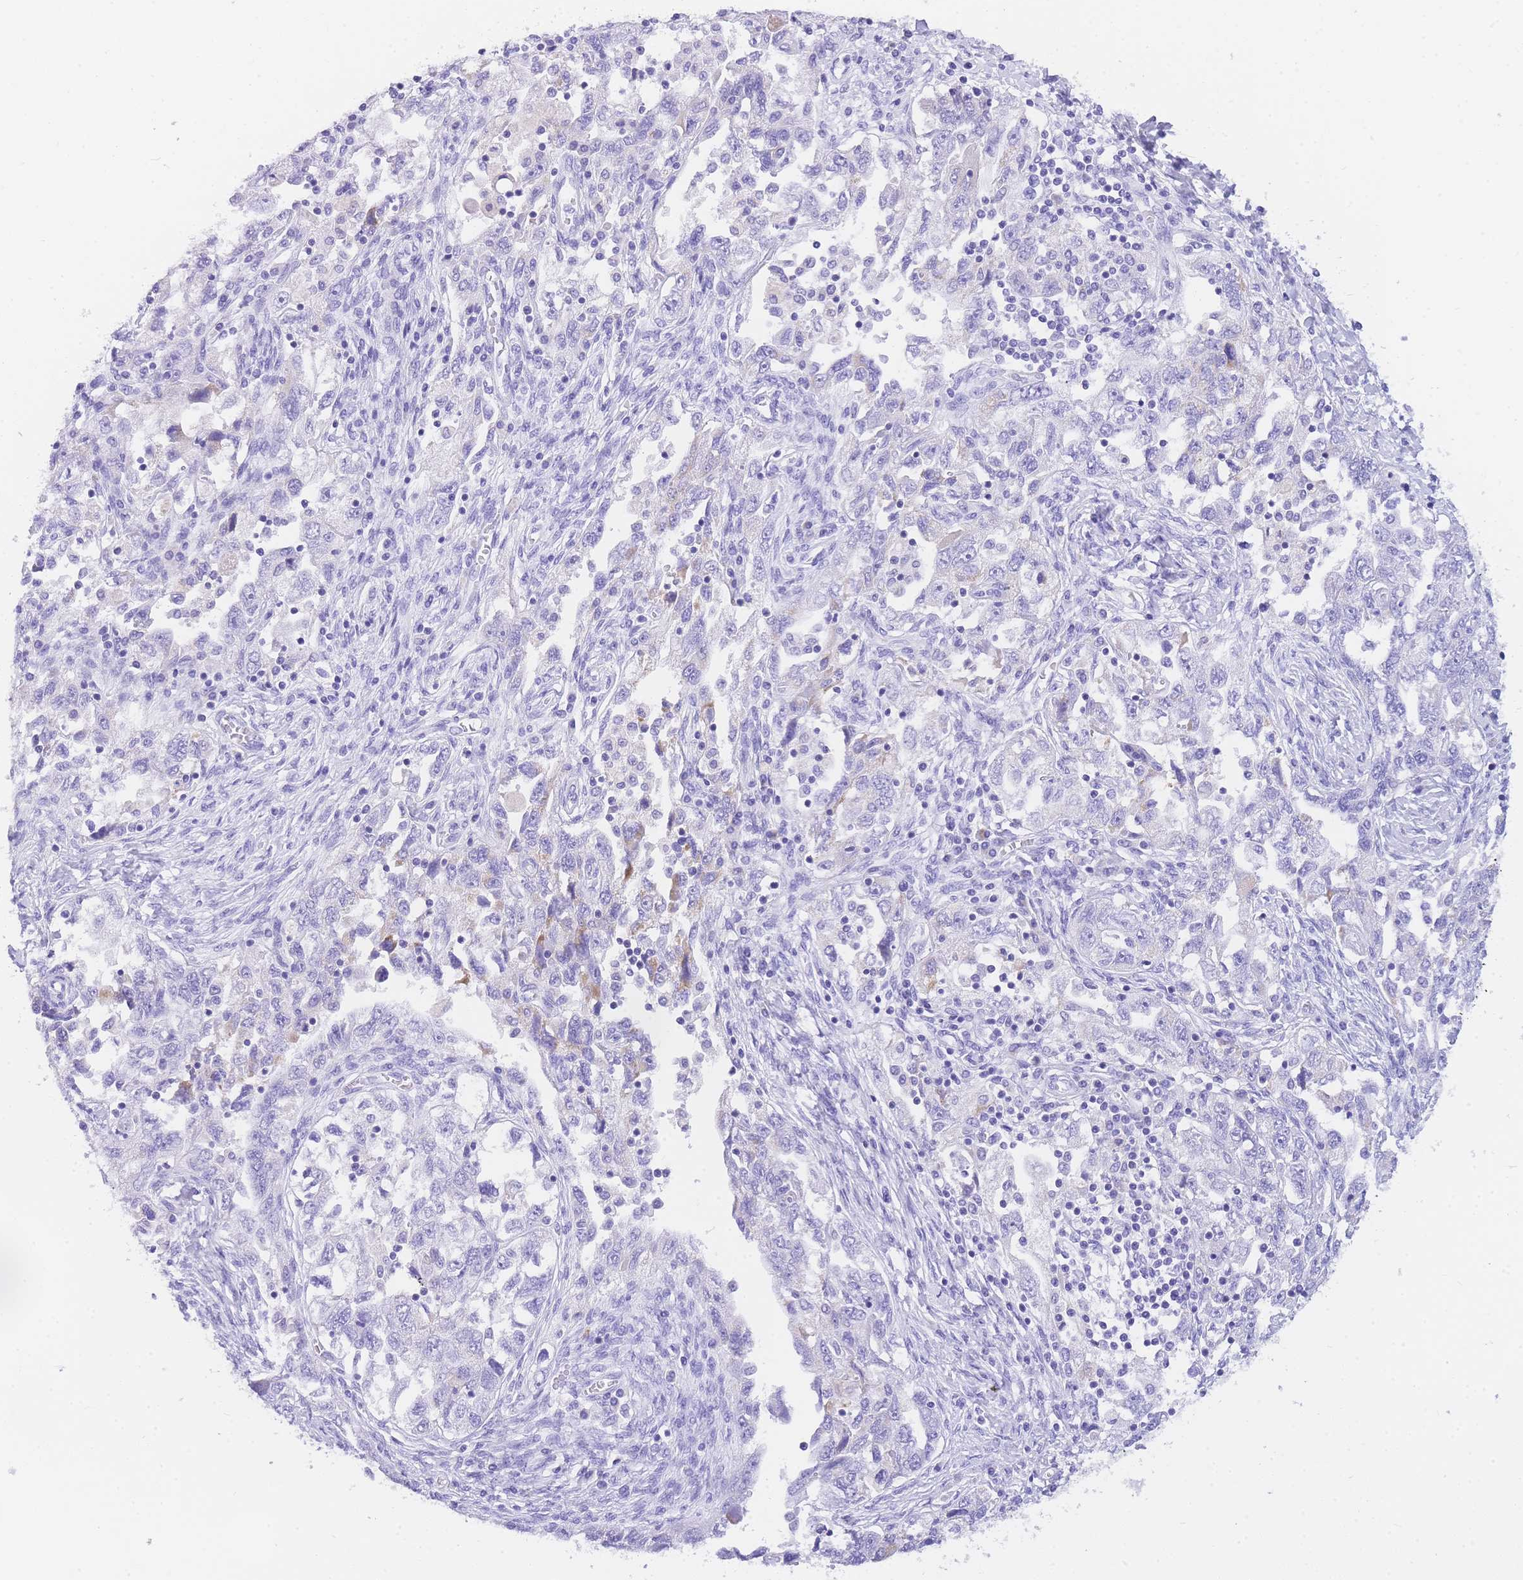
{"staining": {"intensity": "negative", "quantity": "none", "location": "none"}, "tissue": "ovarian cancer", "cell_type": "Tumor cells", "image_type": "cancer", "snomed": [{"axis": "morphology", "description": "Carcinoma, NOS"}, {"axis": "morphology", "description": "Cystadenocarcinoma, serous, NOS"}, {"axis": "topography", "description": "Ovary"}], "caption": "High magnification brightfield microscopy of ovarian cancer stained with DAB (3,3'-diaminobenzidine) (brown) and counterstained with hematoxylin (blue): tumor cells show no significant staining.", "gene": "NKD2", "patient": {"sex": "female", "age": 69}}